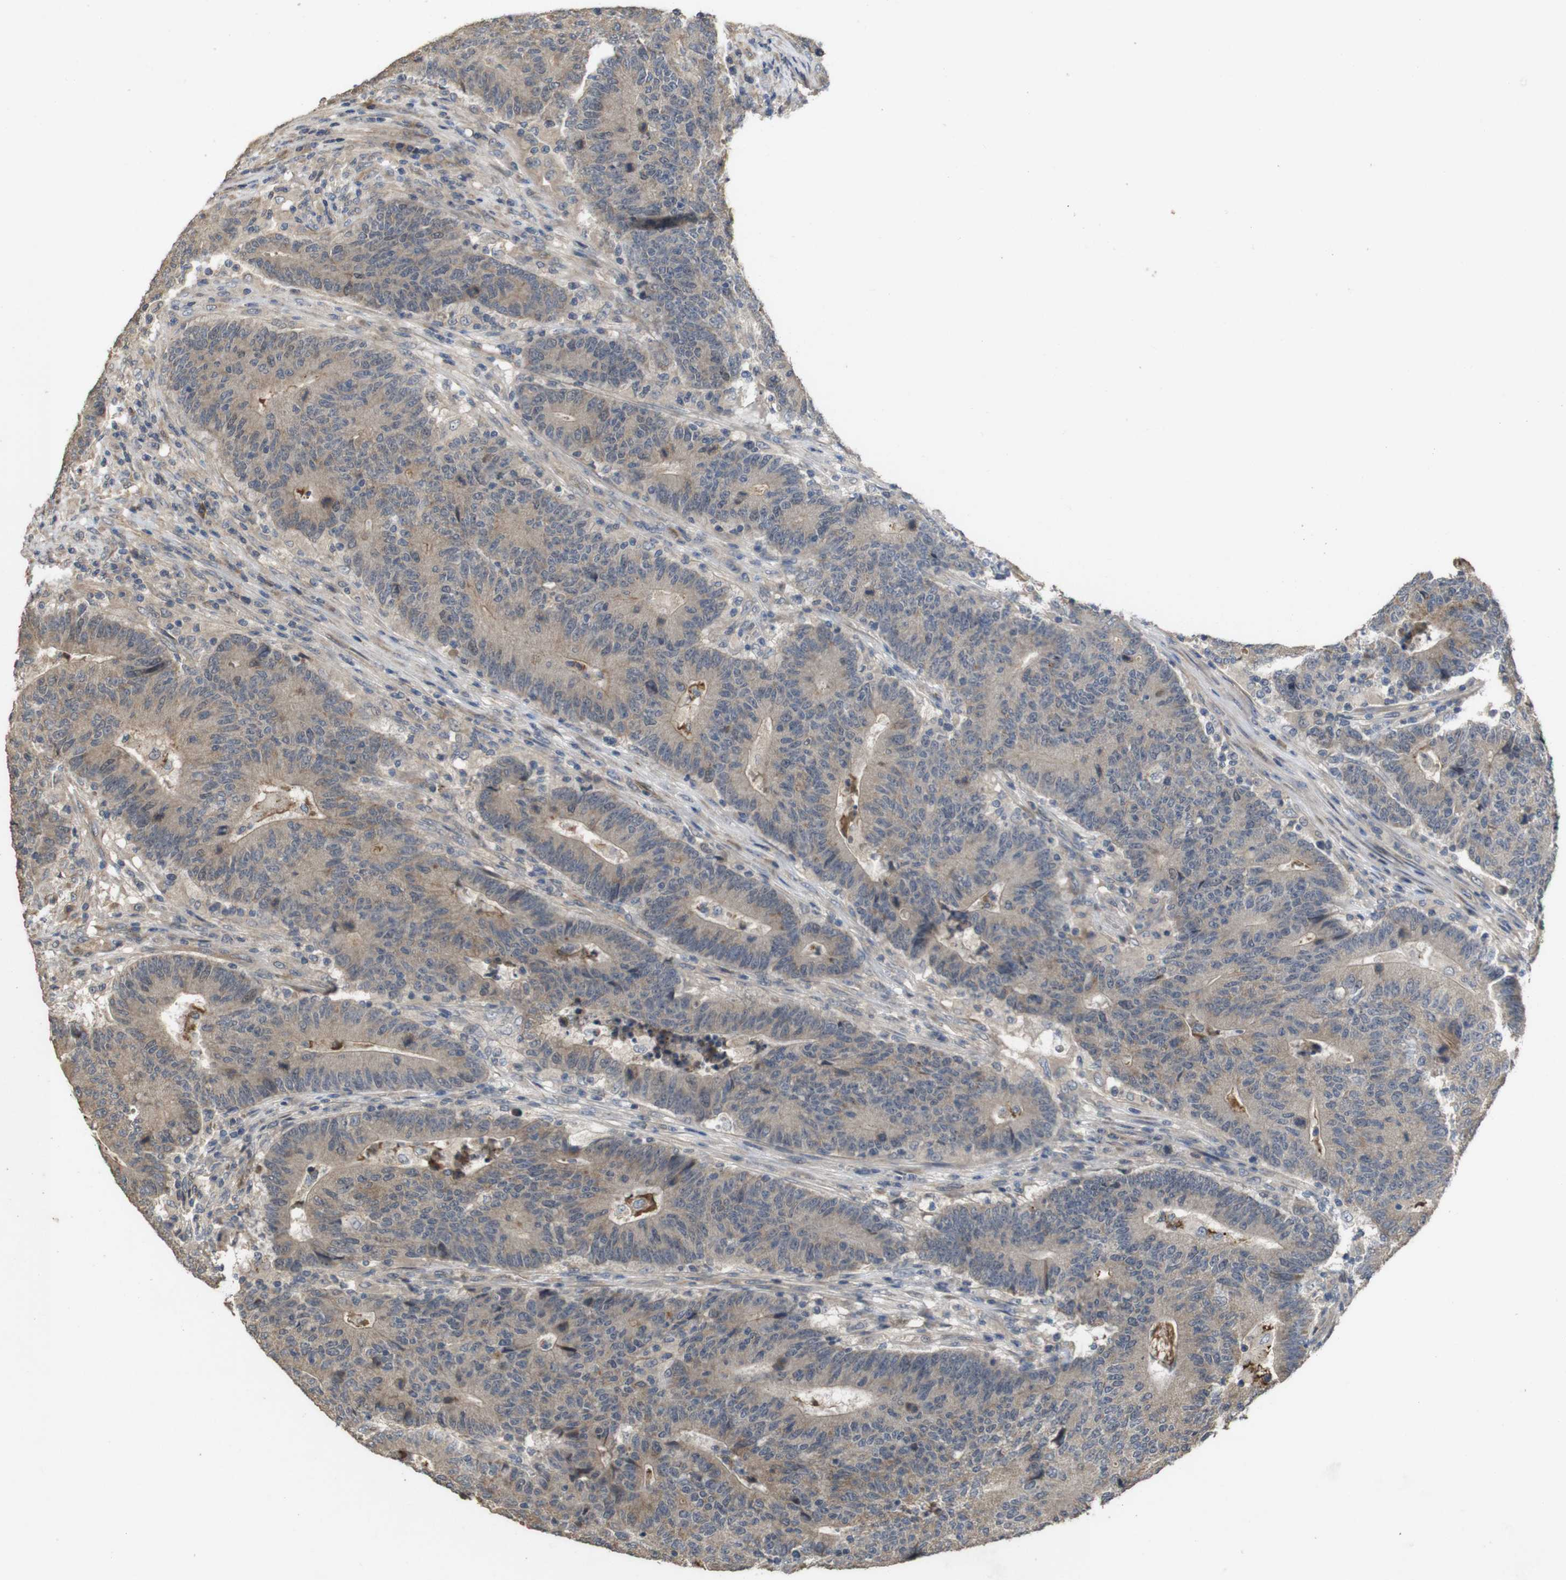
{"staining": {"intensity": "weak", "quantity": "<25%", "location": "cytoplasmic/membranous,nuclear"}, "tissue": "colorectal cancer", "cell_type": "Tumor cells", "image_type": "cancer", "snomed": [{"axis": "morphology", "description": "Normal tissue, NOS"}, {"axis": "morphology", "description": "Adenocarcinoma, NOS"}, {"axis": "topography", "description": "Colon"}], "caption": "A micrograph of adenocarcinoma (colorectal) stained for a protein displays no brown staining in tumor cells. (DAB immunohistochemistry (IHC) visualized using brightfield microscopy, high magnification).", "gene": "PCDHB10", "patient": {"sex": "female", "age": 75}}